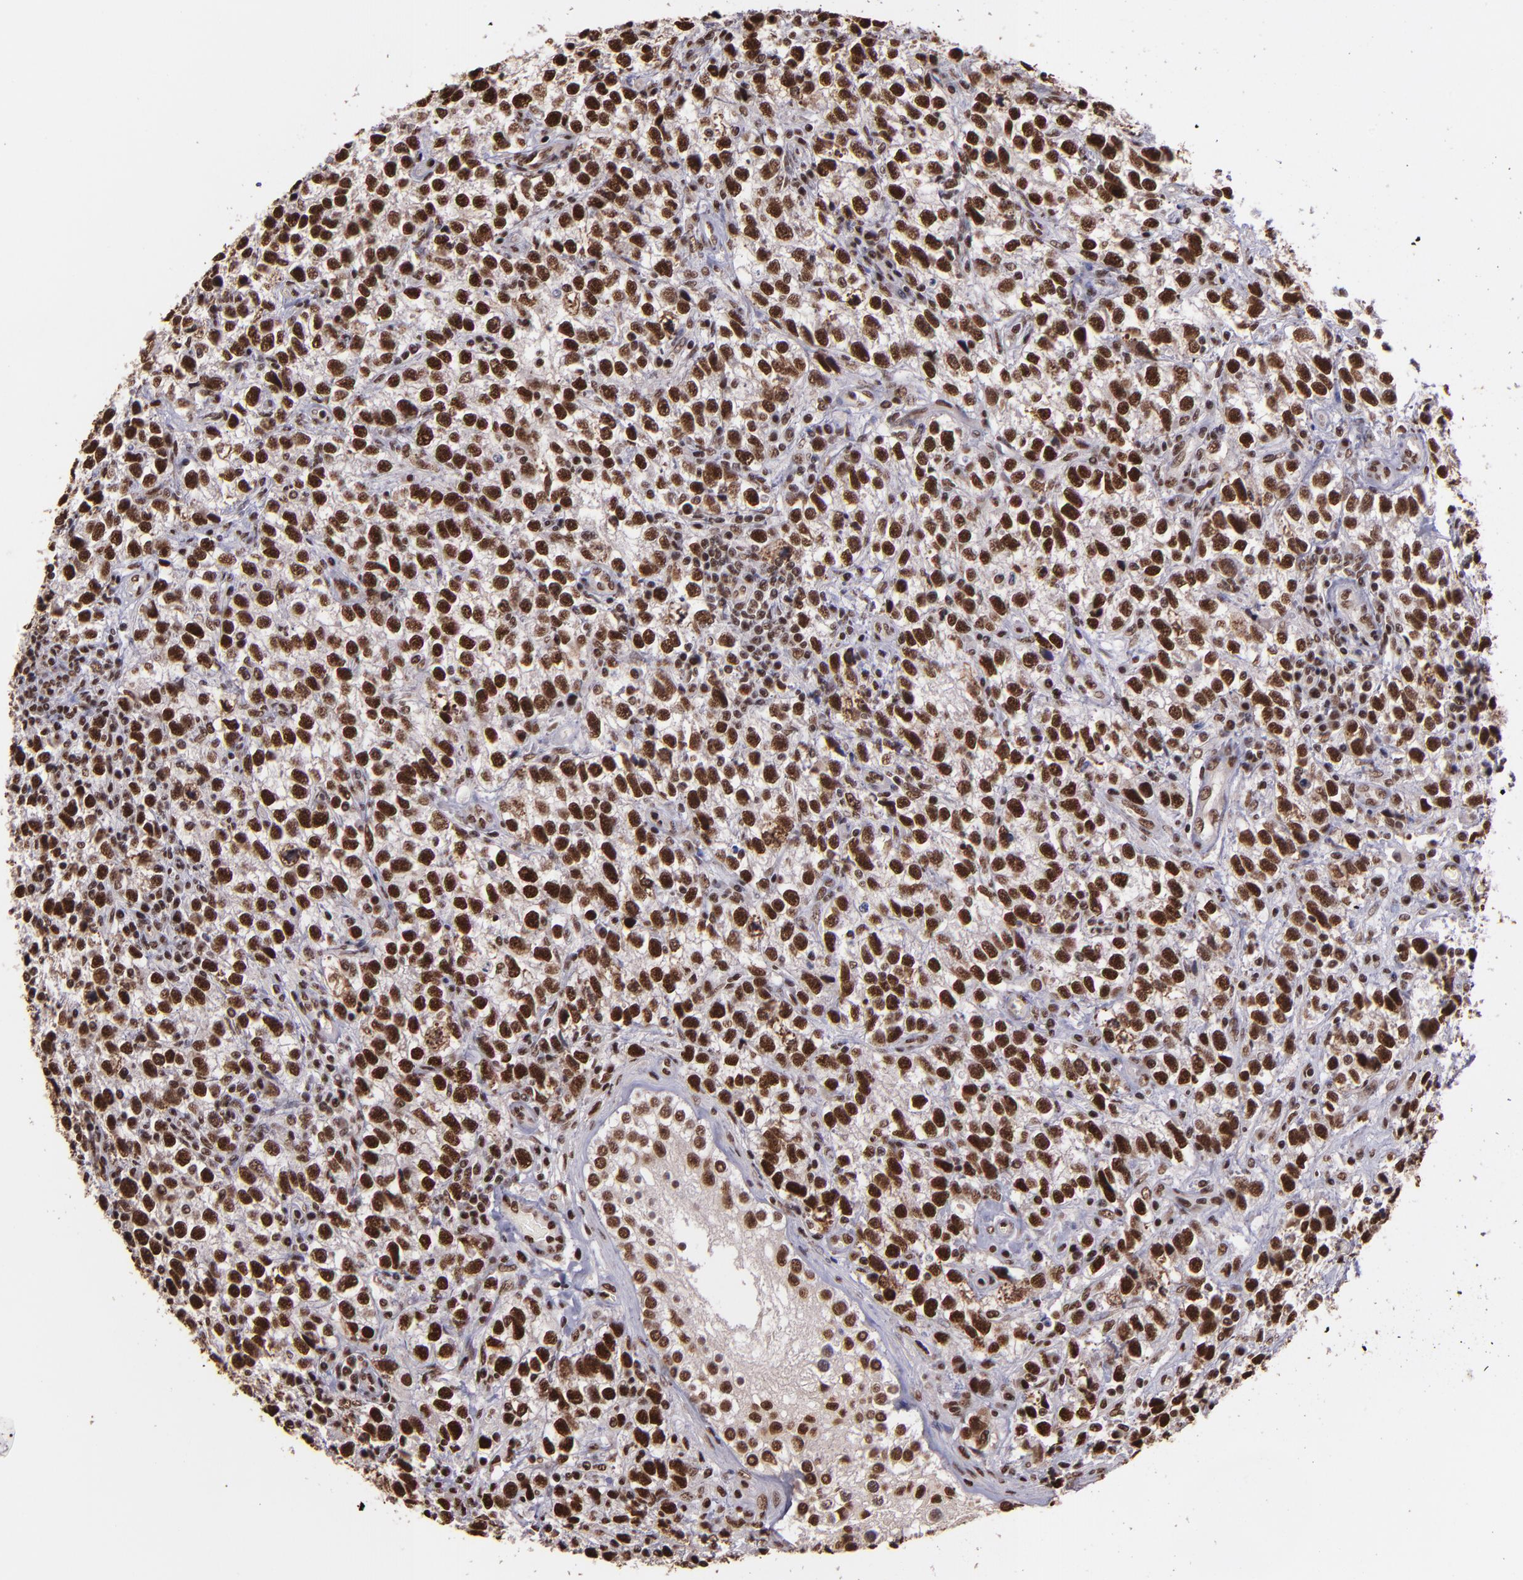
{"staining": {"intensity": "strong", "quantity": ">75%", "location": "nuclear"}, "tissue": "testis cancer", "cell_type": "Tumor cells", "image_type": "cancer", "snomed": [{"axis": "morphology", "description": "Seminoma, NOS"}, {"axis": "topography", "description": "Testis"}], "caption": "The immunohistochemical stain highlights strong nuclear expression in tumor cells of testis cancer tissue.", "gene": "PQBP1", "patient": {"sex": "male", "age": 38}}